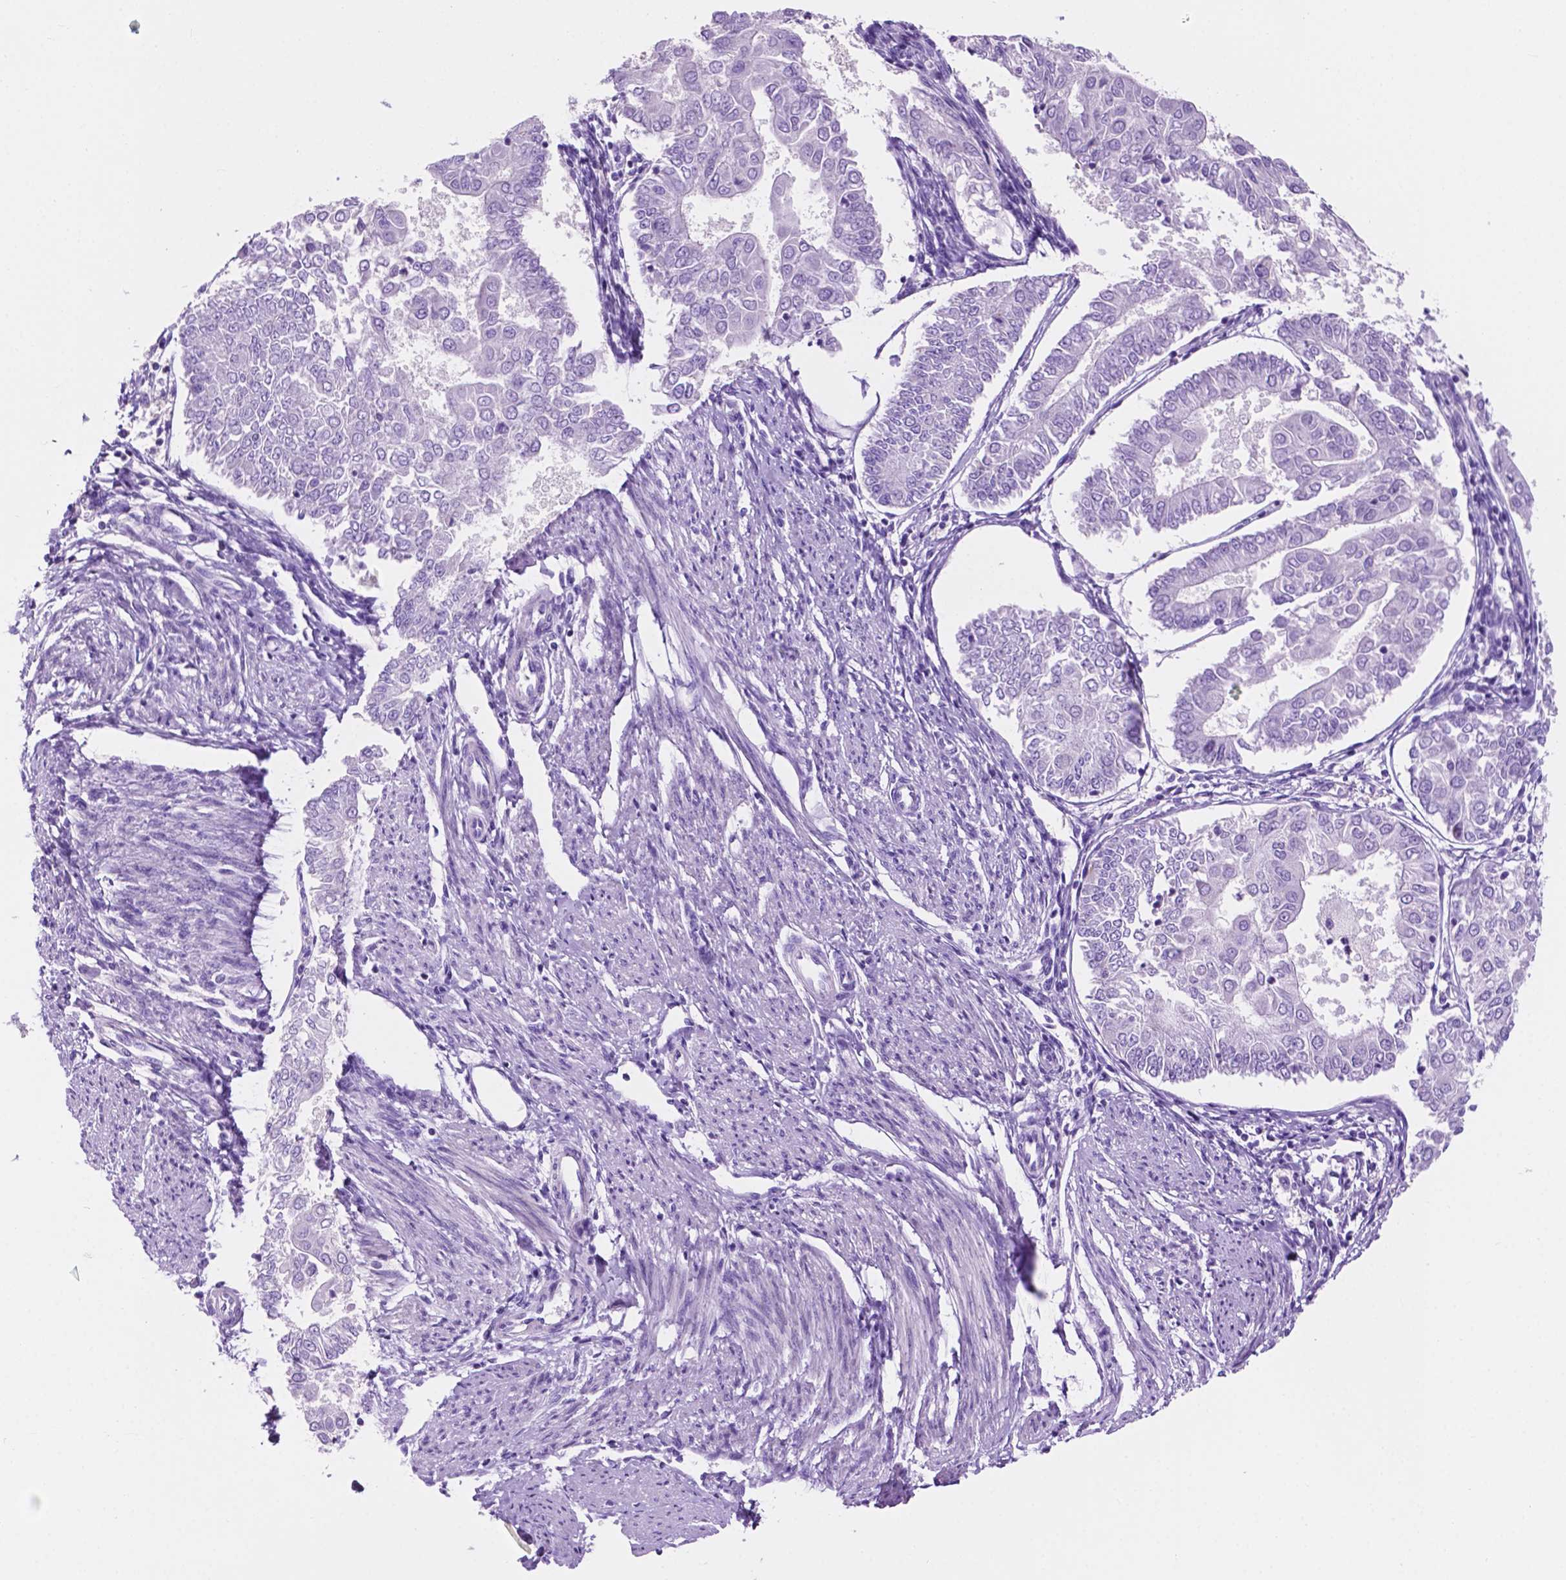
{"staining": {"intensity": "negative", "quantity": "none", "location": "none"}, "tissue": "endometrial cancer", "cell_type": "Tumor cells", "image_type": "cancer", "snomed": [{"axis": "morphology", "description": "Adenocarcinoma, NOS"}, {"axis": "topography", "description": "Endometrium"}], "caption": "Protein analysis of endometrial cancer exhibits no significant positivity in tumor cells.", "gene": "IGFN1", "patient": {"sex": "female", "age": 68}}